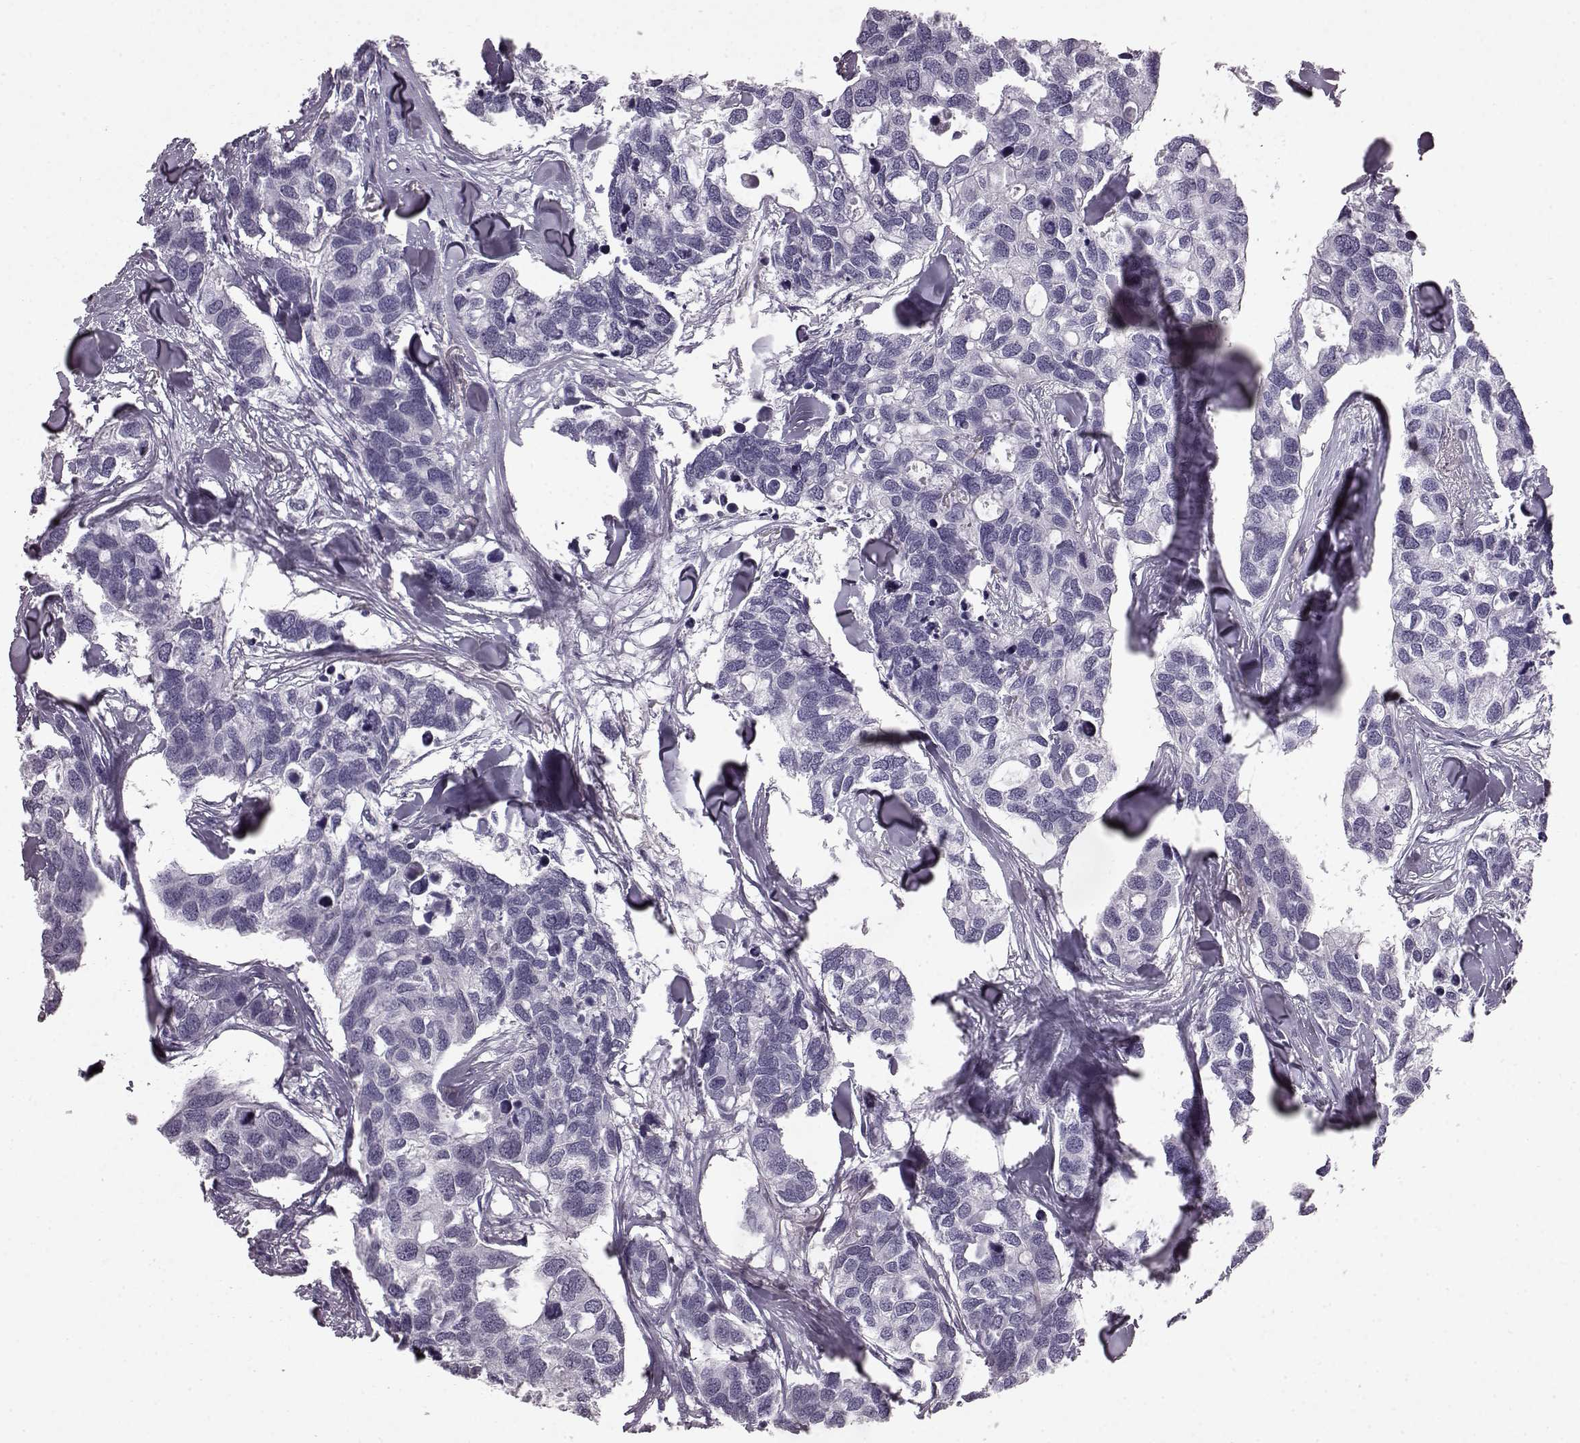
{"staining": {"intensity": "negative", "quantity": "none", "location": "none"}, "tissue": "breast cancer", "cell_type": "Tumor cells", "image_type": "cancer", "snomed": [{"axis": "morphology", "description": "Duct carcinoma"}, {"axis": "topography", "description": "Breast"}], "caption": "DAB (3,3'-diaminobenzidine) immunohistochemical staining of human invasive ductal carcinoma (breast) reveals no significant positivity in tumor cells.", "gene": "AIPL1", "patient": {"sex": "female", "age": 83}}